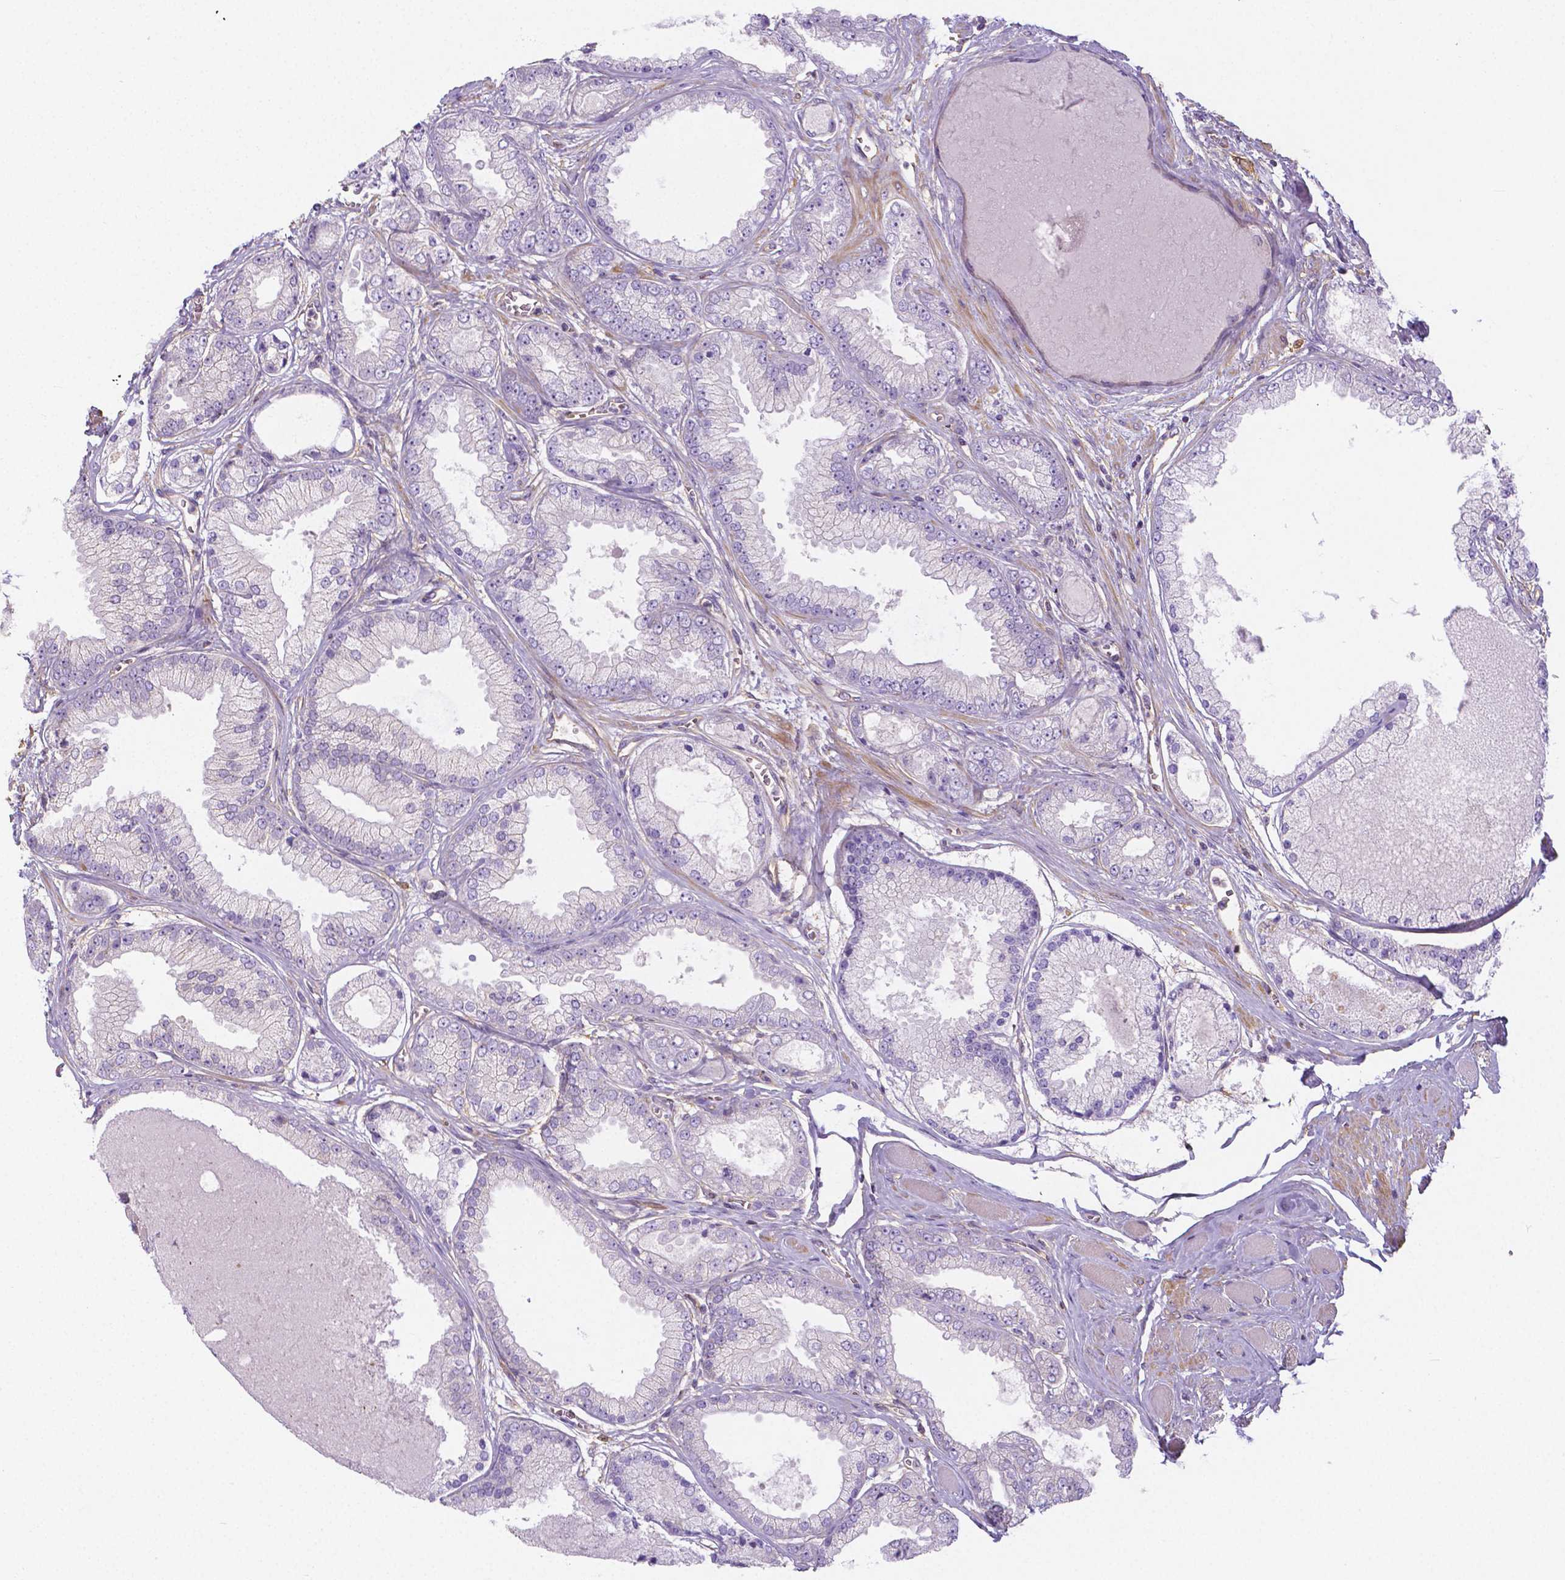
{"staining": {"intensity": "negative", "quantity": "none", "location": "none"}, "tissue": "prostate cancer", "cell_type": "Tumor cells", "image_type": "cancer", "snomed": [{"axis": "morphology", "description": "Adenocarcinoma, High grade"}, {"axis": "topography", "description": "Prostate"}], "caption": "High-grade adenocarcinoma (prostate) stained for a protein using immunohistochemistry (IHC) reveals no staining tumor cells.", "gene": "CRMP1", "patient": {"sex": "male", "age": 67}}